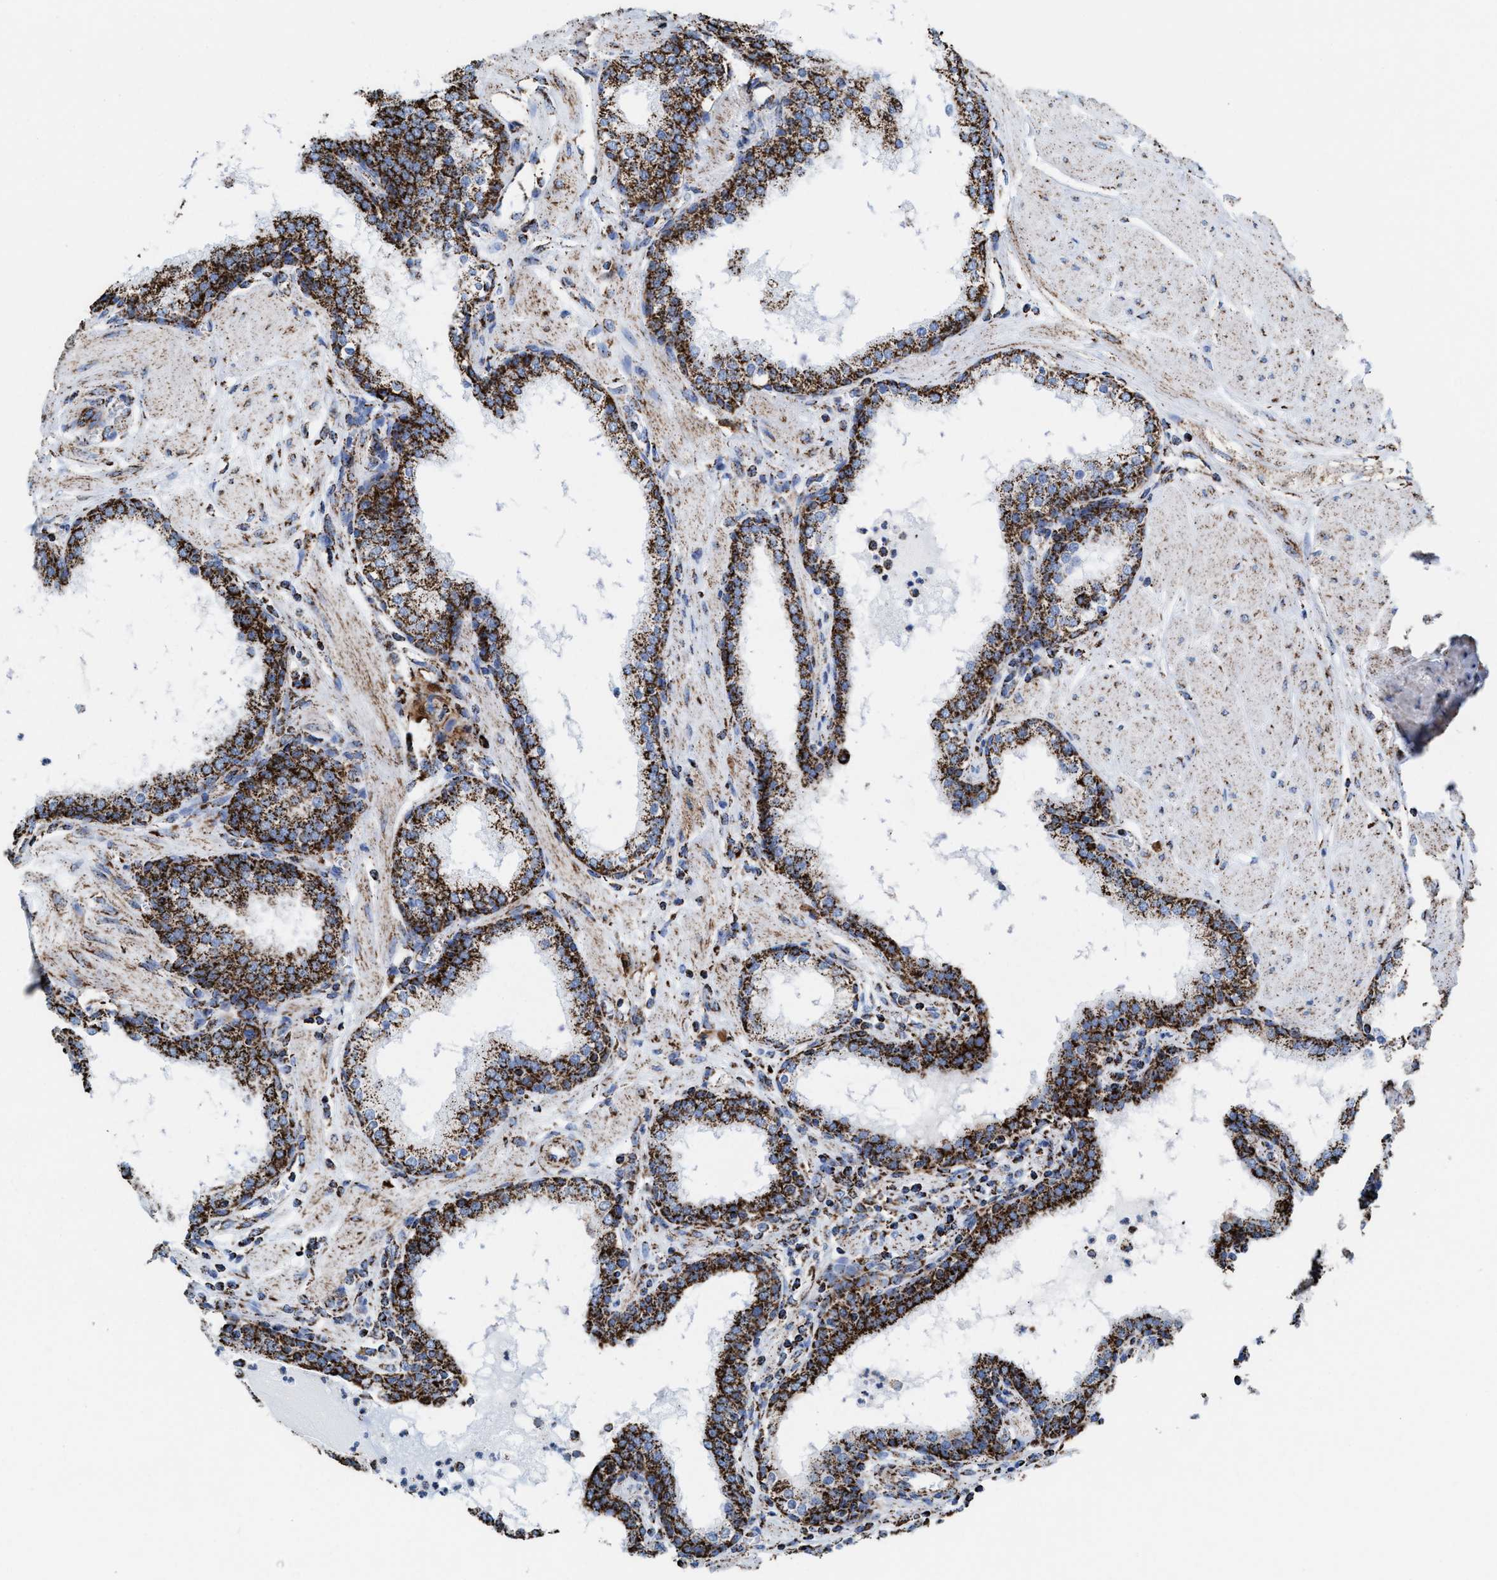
{"staining": {"intensity": "strong", "quantity": ">75%", "location": "cytoplasmic/membranous"}, "tissue": "prostate", "cell_type": "Glandular cells", "image_type": "normal", "snomed": [{"axis": "morphology", "description": "Normal tissue, NOS"}, {"axis": "topography", "description": "Prostate"}], "caption": "Prostate stained for a protein (brown) reveals strong cytoplasmic/membranous positive staining in about >75% of glandular cells.", "gene": "ECHS1", "patient": {"sex": "male", "age": 51}}